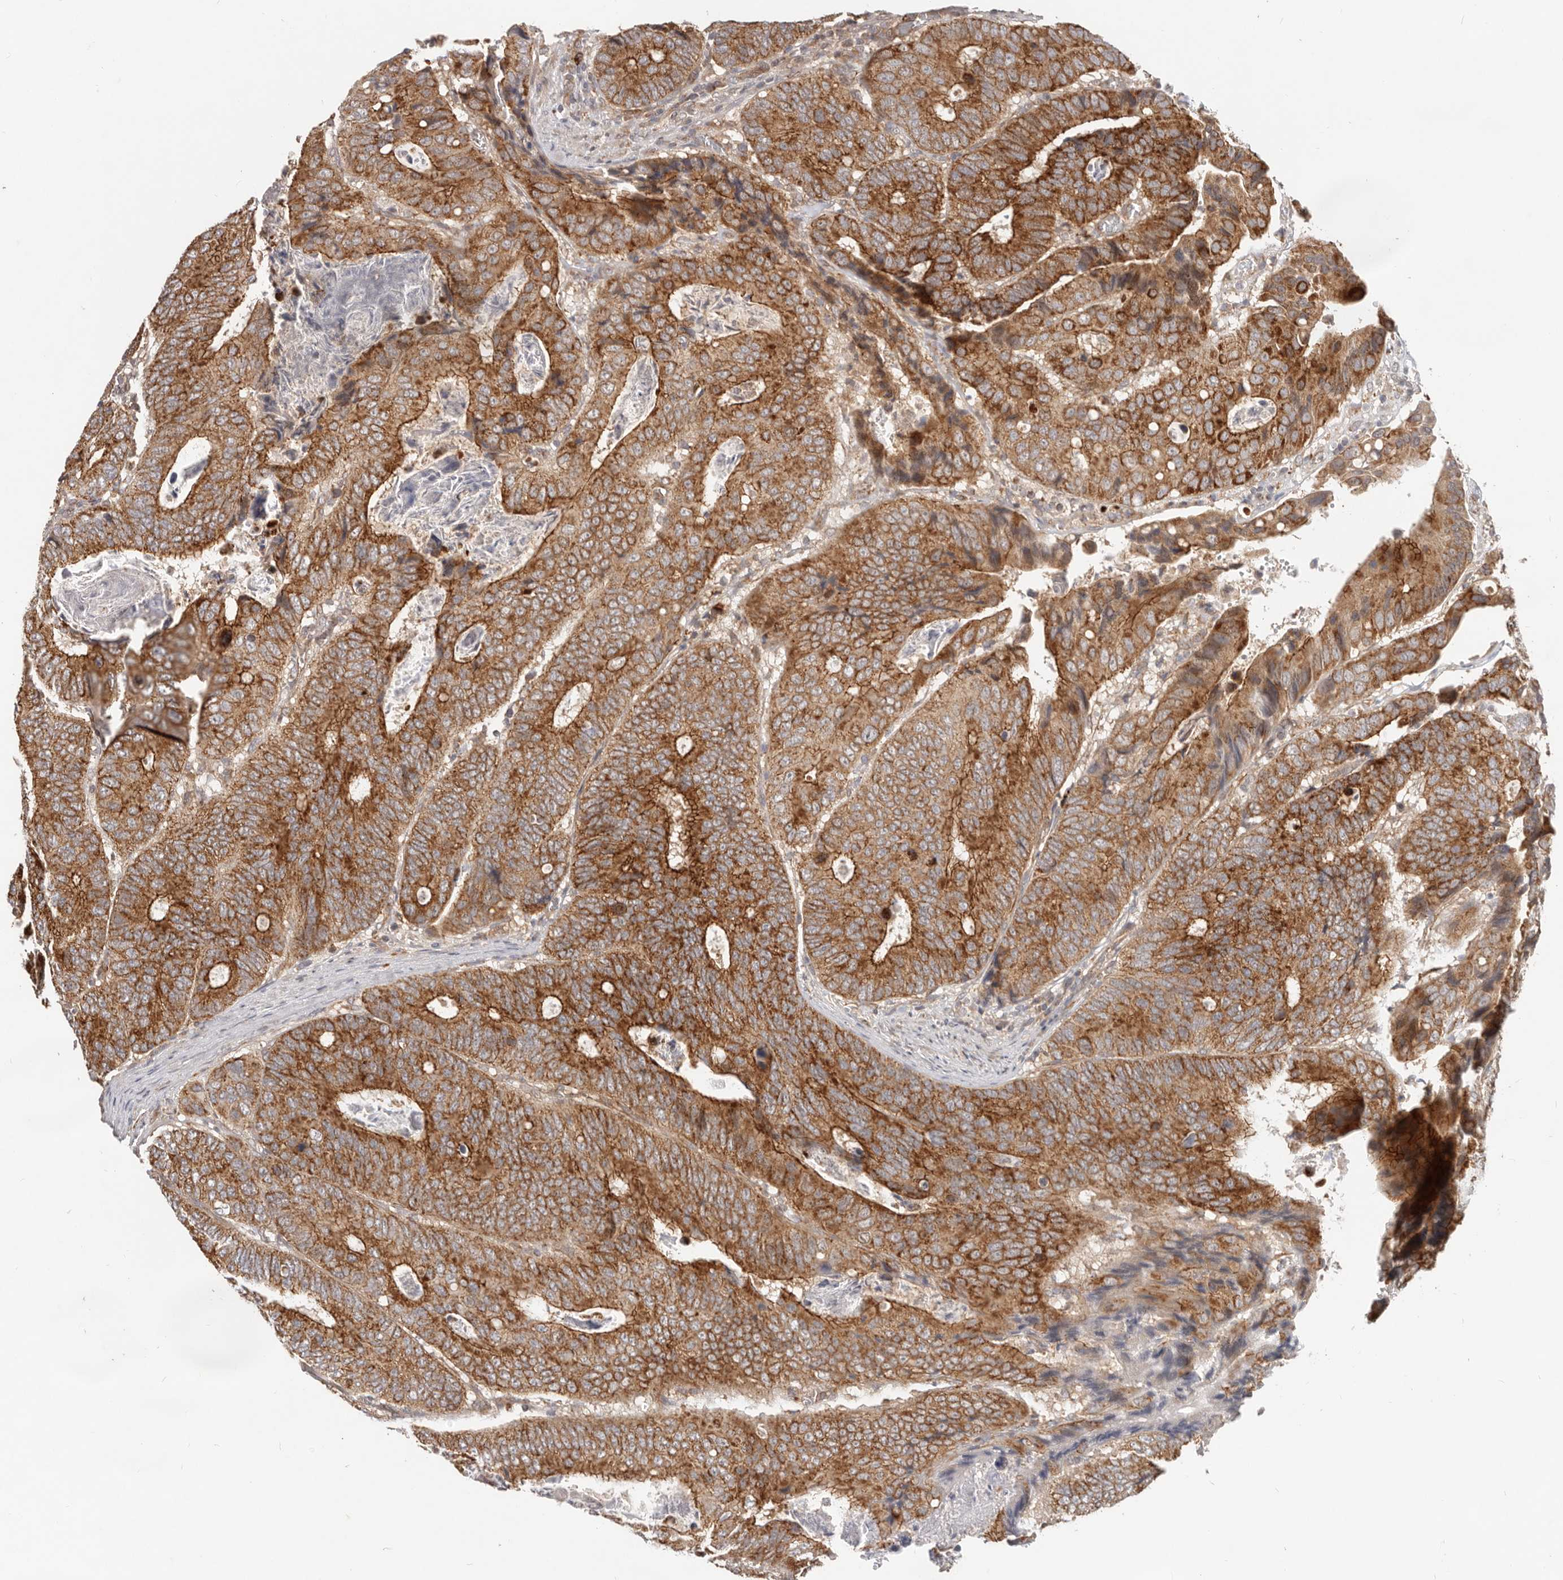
{"staining": {"intensity": "strong", "quantity": ">75%", "location": "cytoplasmic/membranous"}, "tissue": "colorectal cancer", "cell_type": "Tumor cells", "image_type": "cancer", "snomed": [{"axis": "morphology", "description": "Inflammation, NOS"}, {"axis": "morphology", "description": "Adenocarcinoma, NOS"}, {"axis": "topography", "description": "Colon"}], "caption": "Colorectal adenocarcinoma stained for a protein displays strong cytoplasmic/membranous positivity in tumor cells.", "gene": "USP49", "patient": {"sex": "male", "age": 72}}